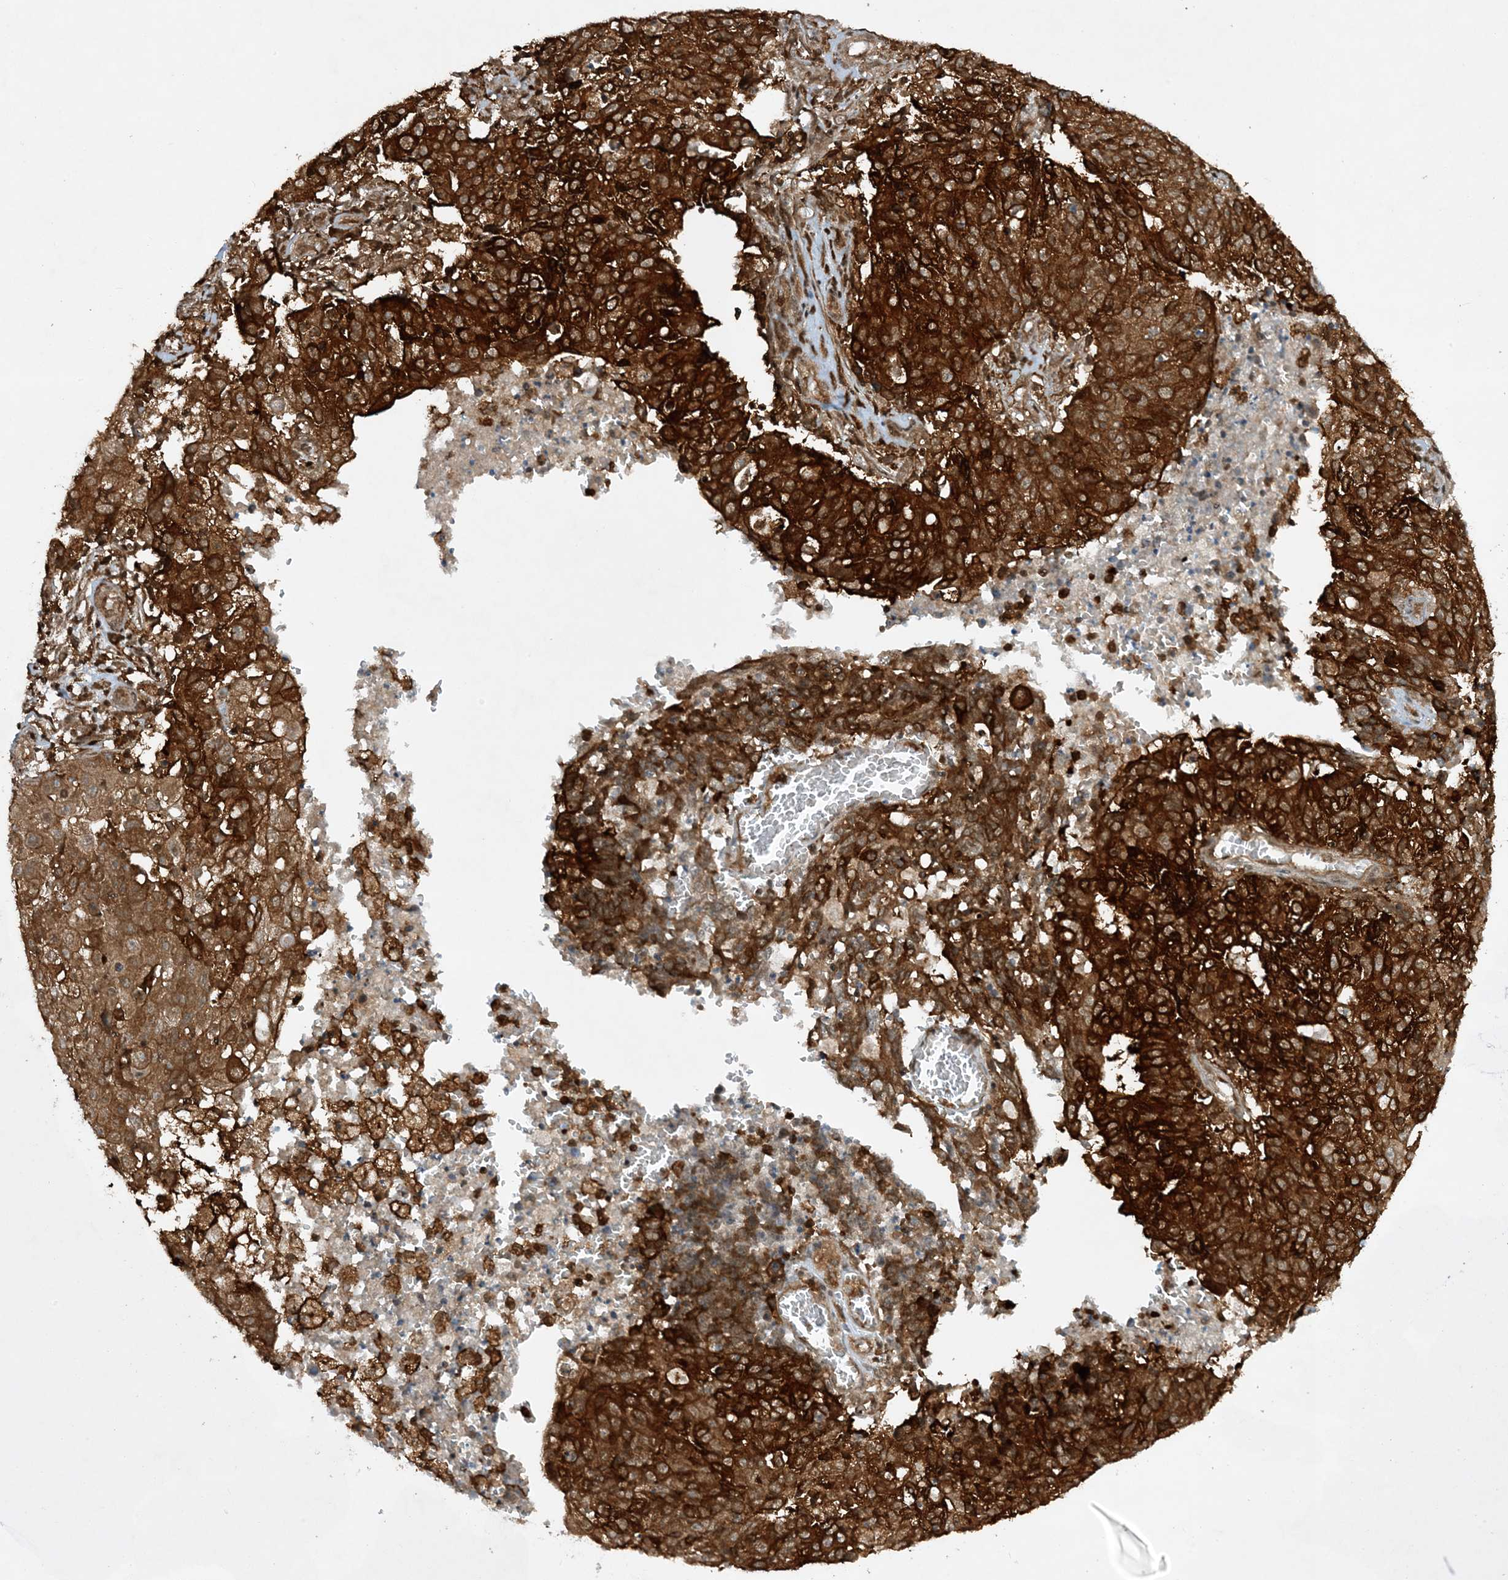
{"staining": {"intensity": "strong", "quantity": ">75%", "location": "cytoplasmic/membranous"}, "tissue": "ovarian cancer", "cell_type": "Tumor cells", "image_type": "cancer", "snomed": [{"axis": "morphology", "description": "Carcinoma, endometroid"}, {"axis": "topography", "description": "Ovary"}], "caption": "This micrograph shows immunohistochemistry (IHC) staining of ovarian endometroid carcinoma, with high strong cytoplasmic/membranous positivity in about >75% of tumor cells.", "gene": "CERT1", "patient": {"sex": "female", "age": 42}}